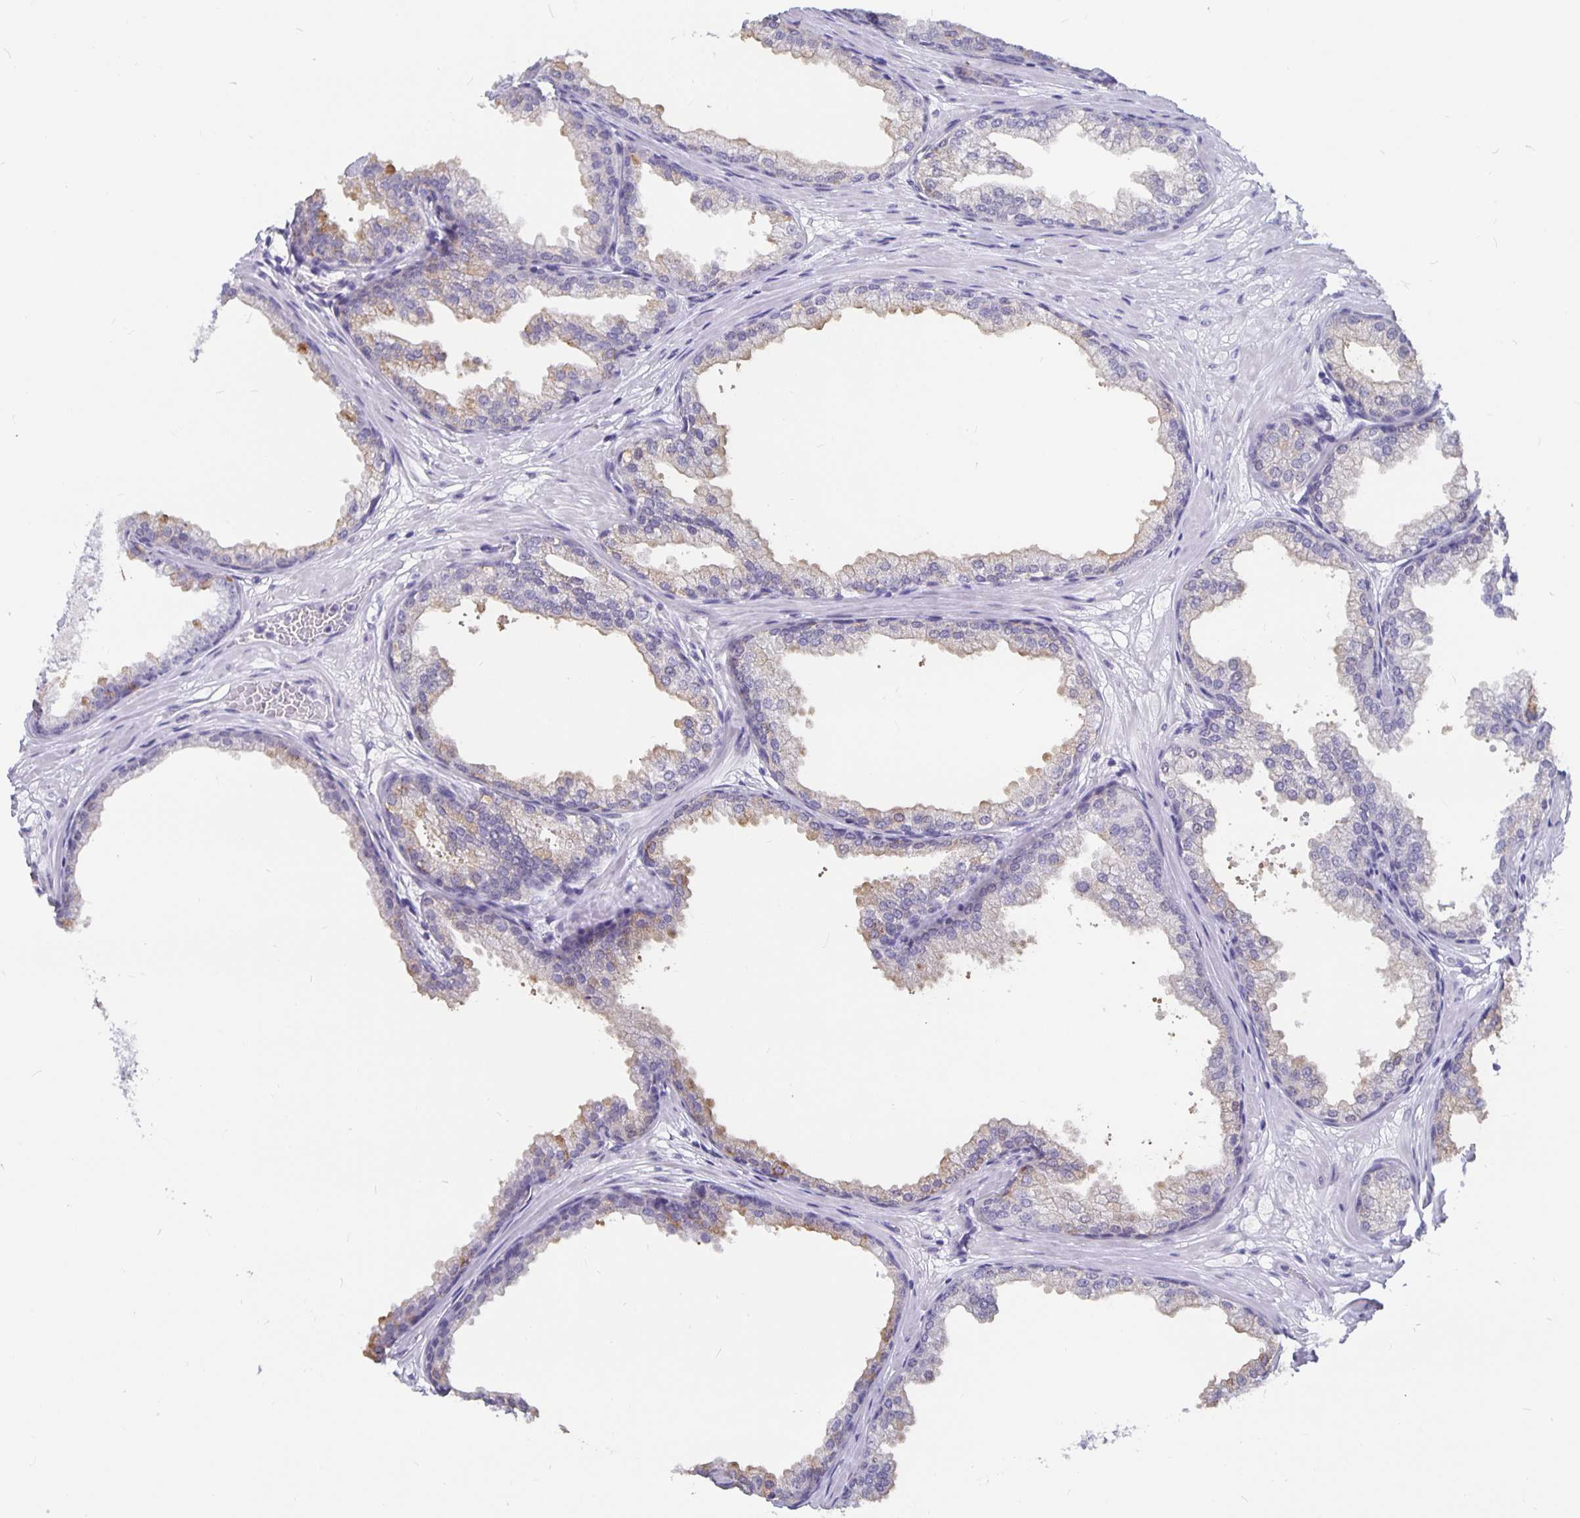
{"staining": {"intensity": "weak", "quantity": "<25%", "location": "cytoplasmic/membranous"}, "tissue": "prostate", "cell_type": "Glandular cells", "image_type": "normal", "snomed": [{"axis": "morphology", "description": "Normal tissue, NOS"}, {"axis": "topography", "description": "Prostate"}], "caption": "DAB immunohistochemical staining of benign prostate reveals no significant staining in glandular cells. The staining is performed using DAB brown chromogen with nuclei counter-stained in using hematoxylin.", "gene": "OLIG2", "patient": {"sex": "male", "age": 37}}